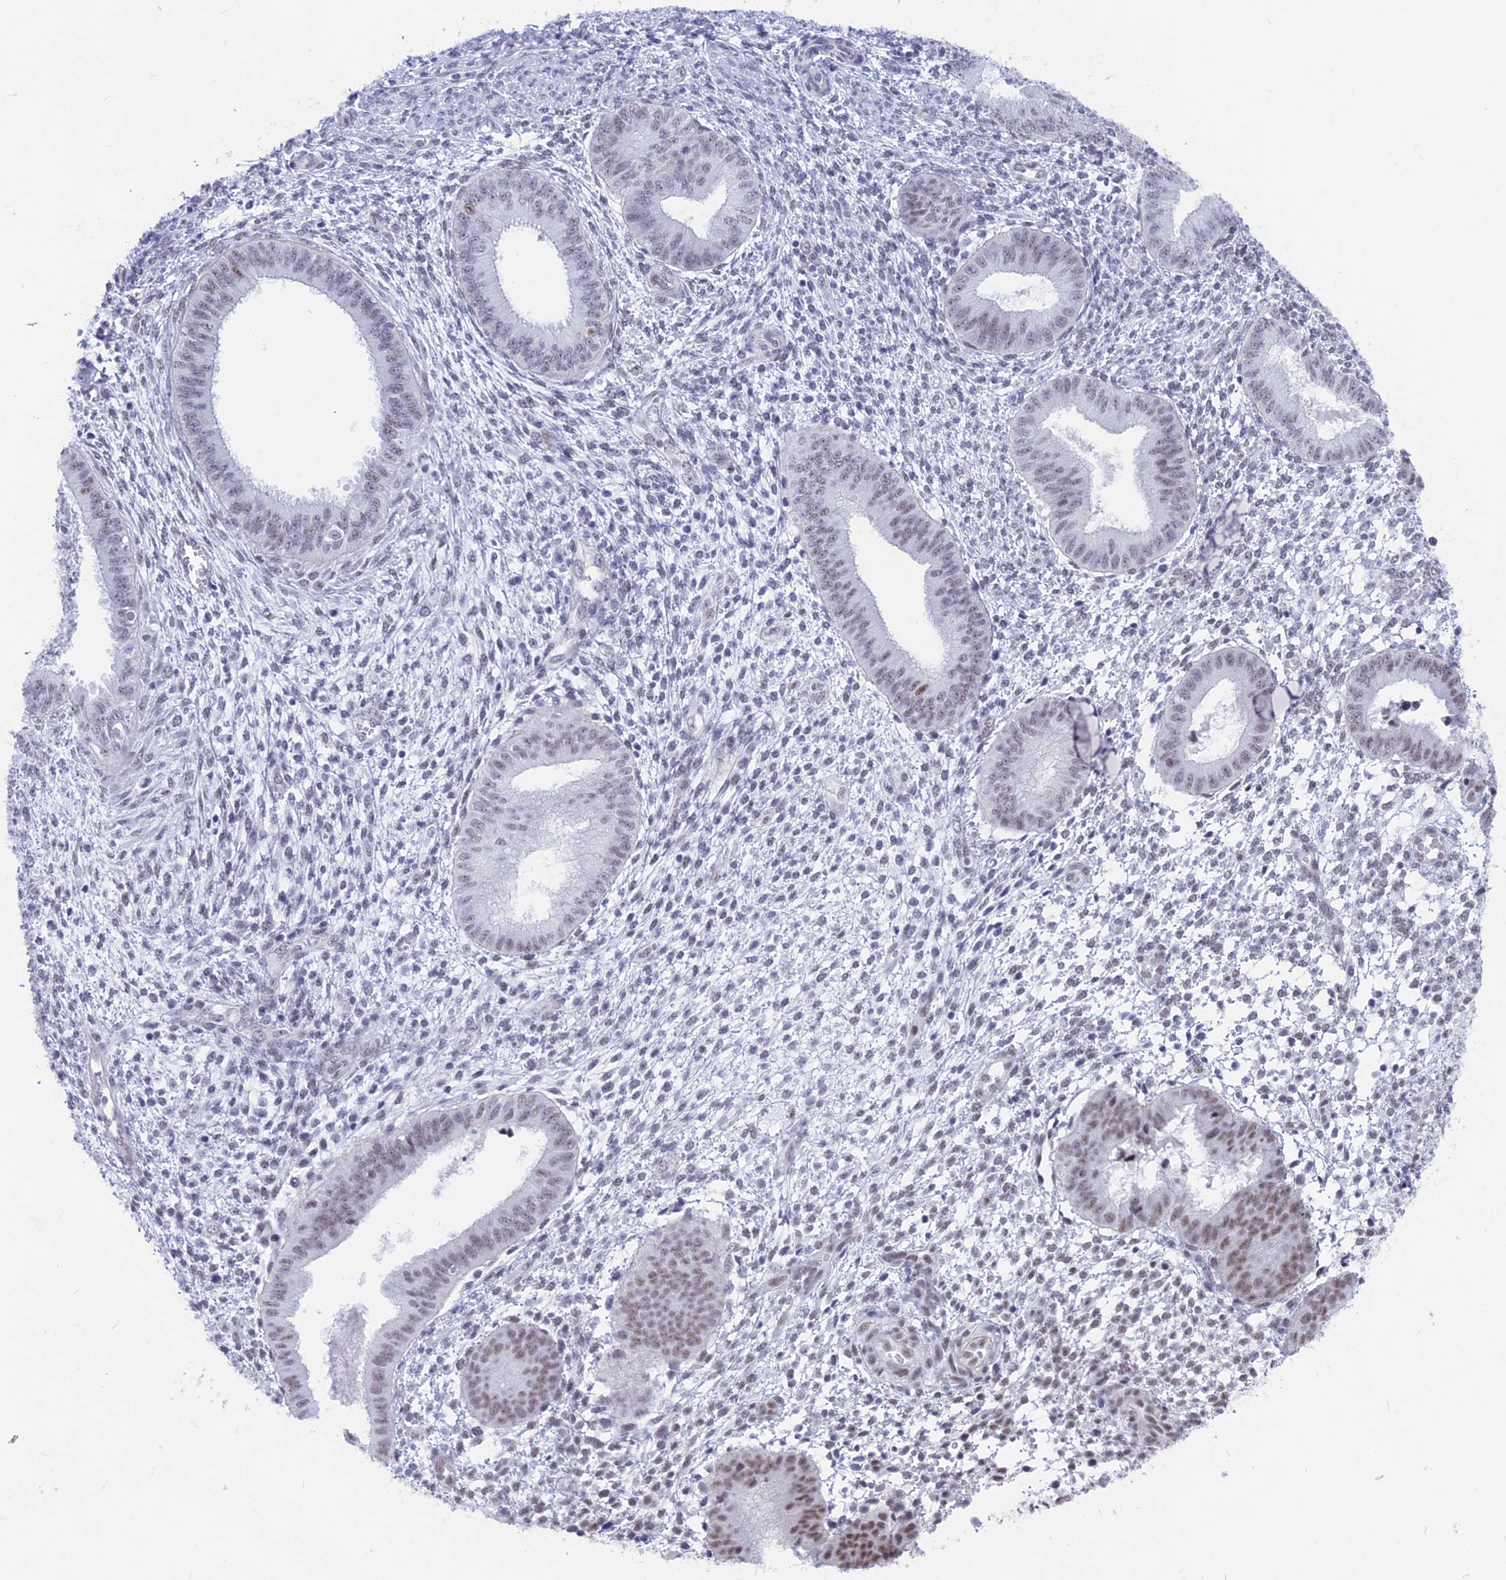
{"staining": {"intensity": "negative", "quantity": "none", "location": "none"}, "tissue": "endometrium", "cell_type": "Cells in endometrial stroma", "image_type": "normal", "snomed": [{"axis": "morphology", "description": "Normal tissue, NOS"}, {"axis": "topography", "description": "Endometrium"}], "caption": "An IHC photomicrograph of normal endometrium is shown. There is no staining in cells in endometrial stroma of endometrium. (Stains: DAB IHC with hematoxylin counter stain, Microscopy: brightfield microscopy at high magnification).", "gene": "SRSF5", "patient": {"sex": "female", "age": 49}}